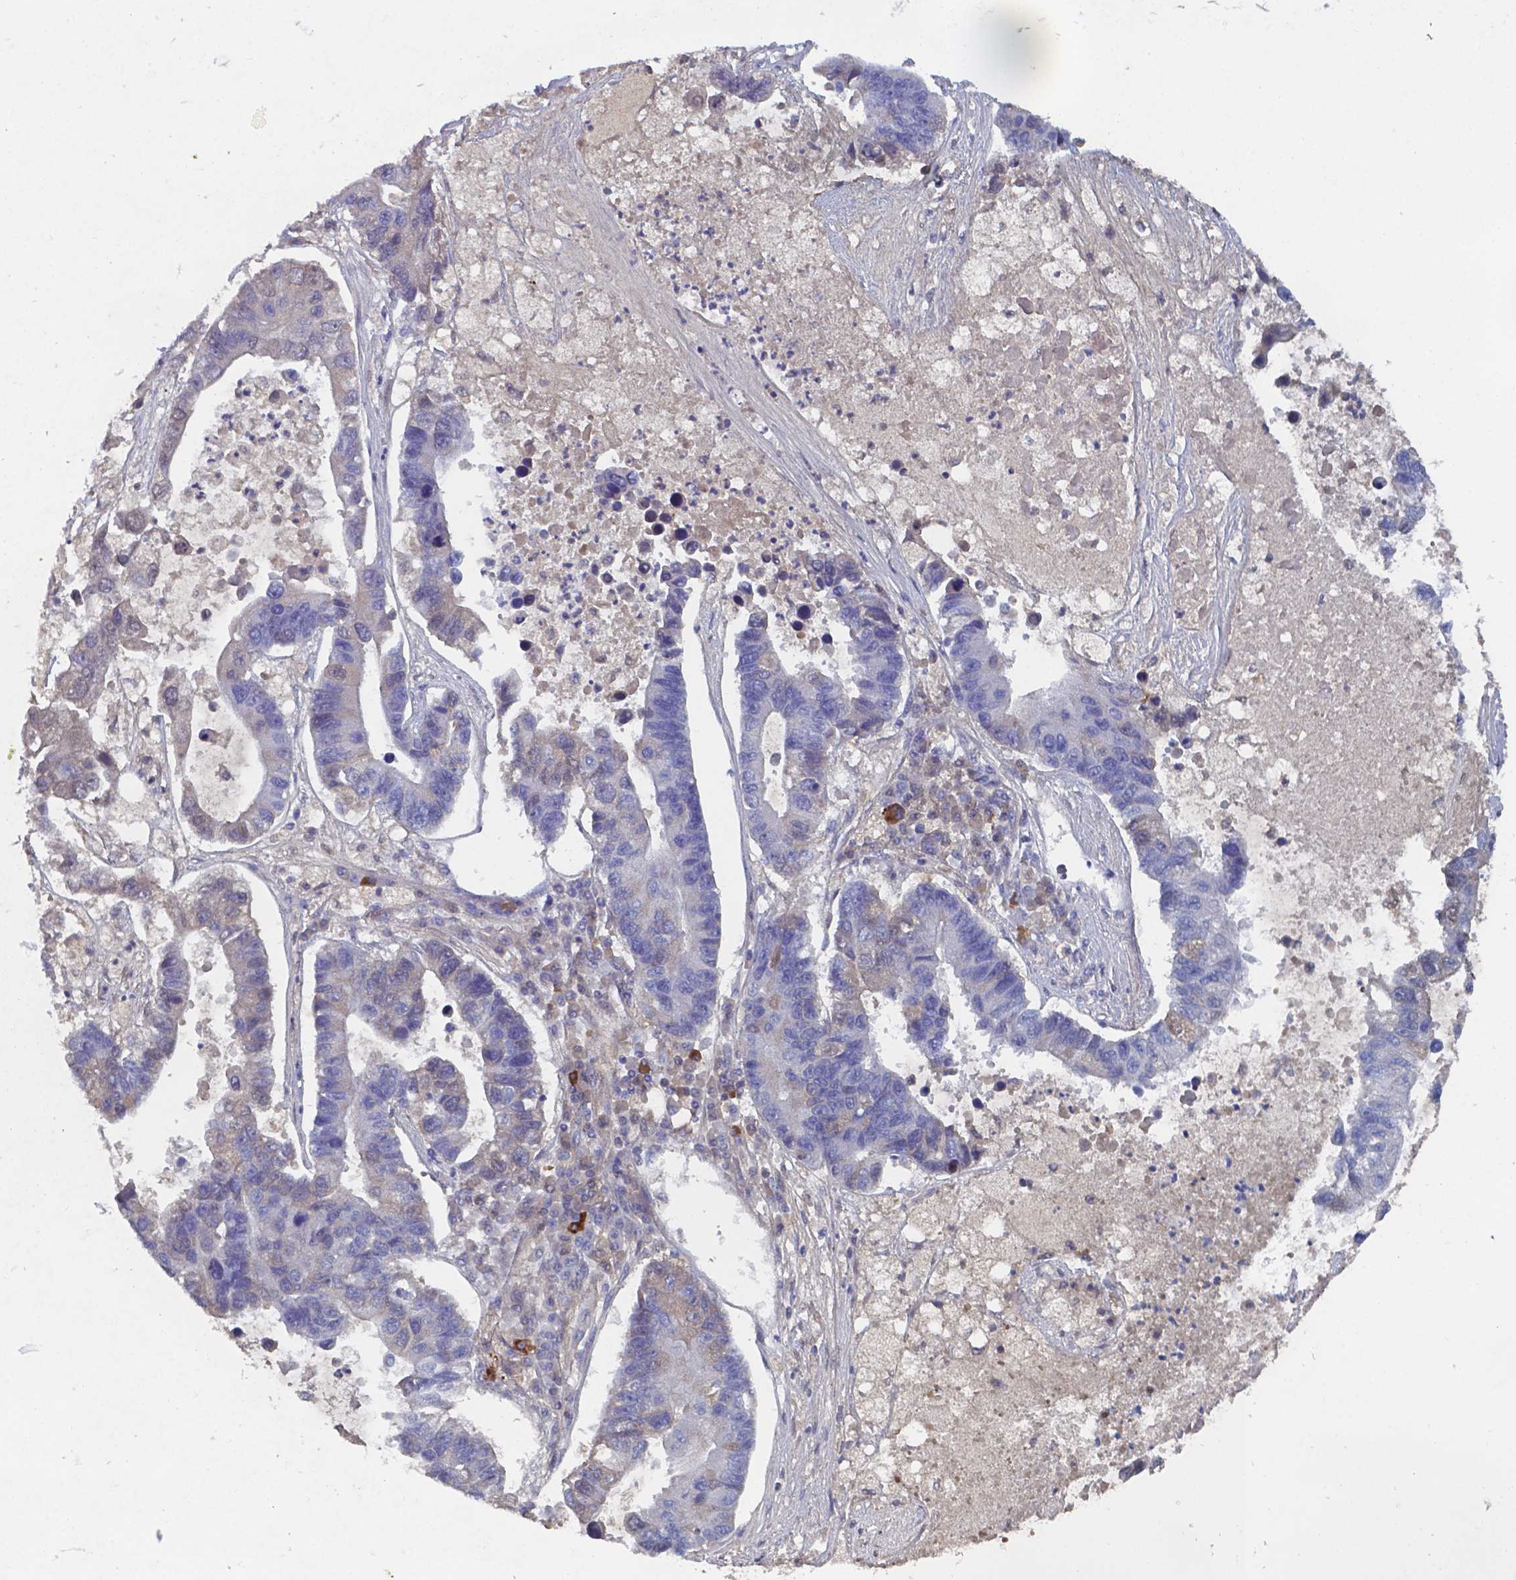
{"staining": {"intensity": "negative", "quantity": "none", "location": "none"}, "tissue": "lung cancer", "cell_type": "Tumor cells", "image_type": "cancer", "snomed": [{"axis": "morphology", "description": "Adenocarcinoma, NOS"}, {"axis": "topography", "description": "Bronchus"}, {"axis": "topography", "description": "Lung"}], "caption": "This histopathology image is of lung adenocarcinoma stained with immunohistochemistry (IHC) to label a protein in brown with the nuclei are counter-stained blue. There is no positivity in tumor cells.", "gene": "BTBD17", "patient": {"sex": "female", "age": 51}}